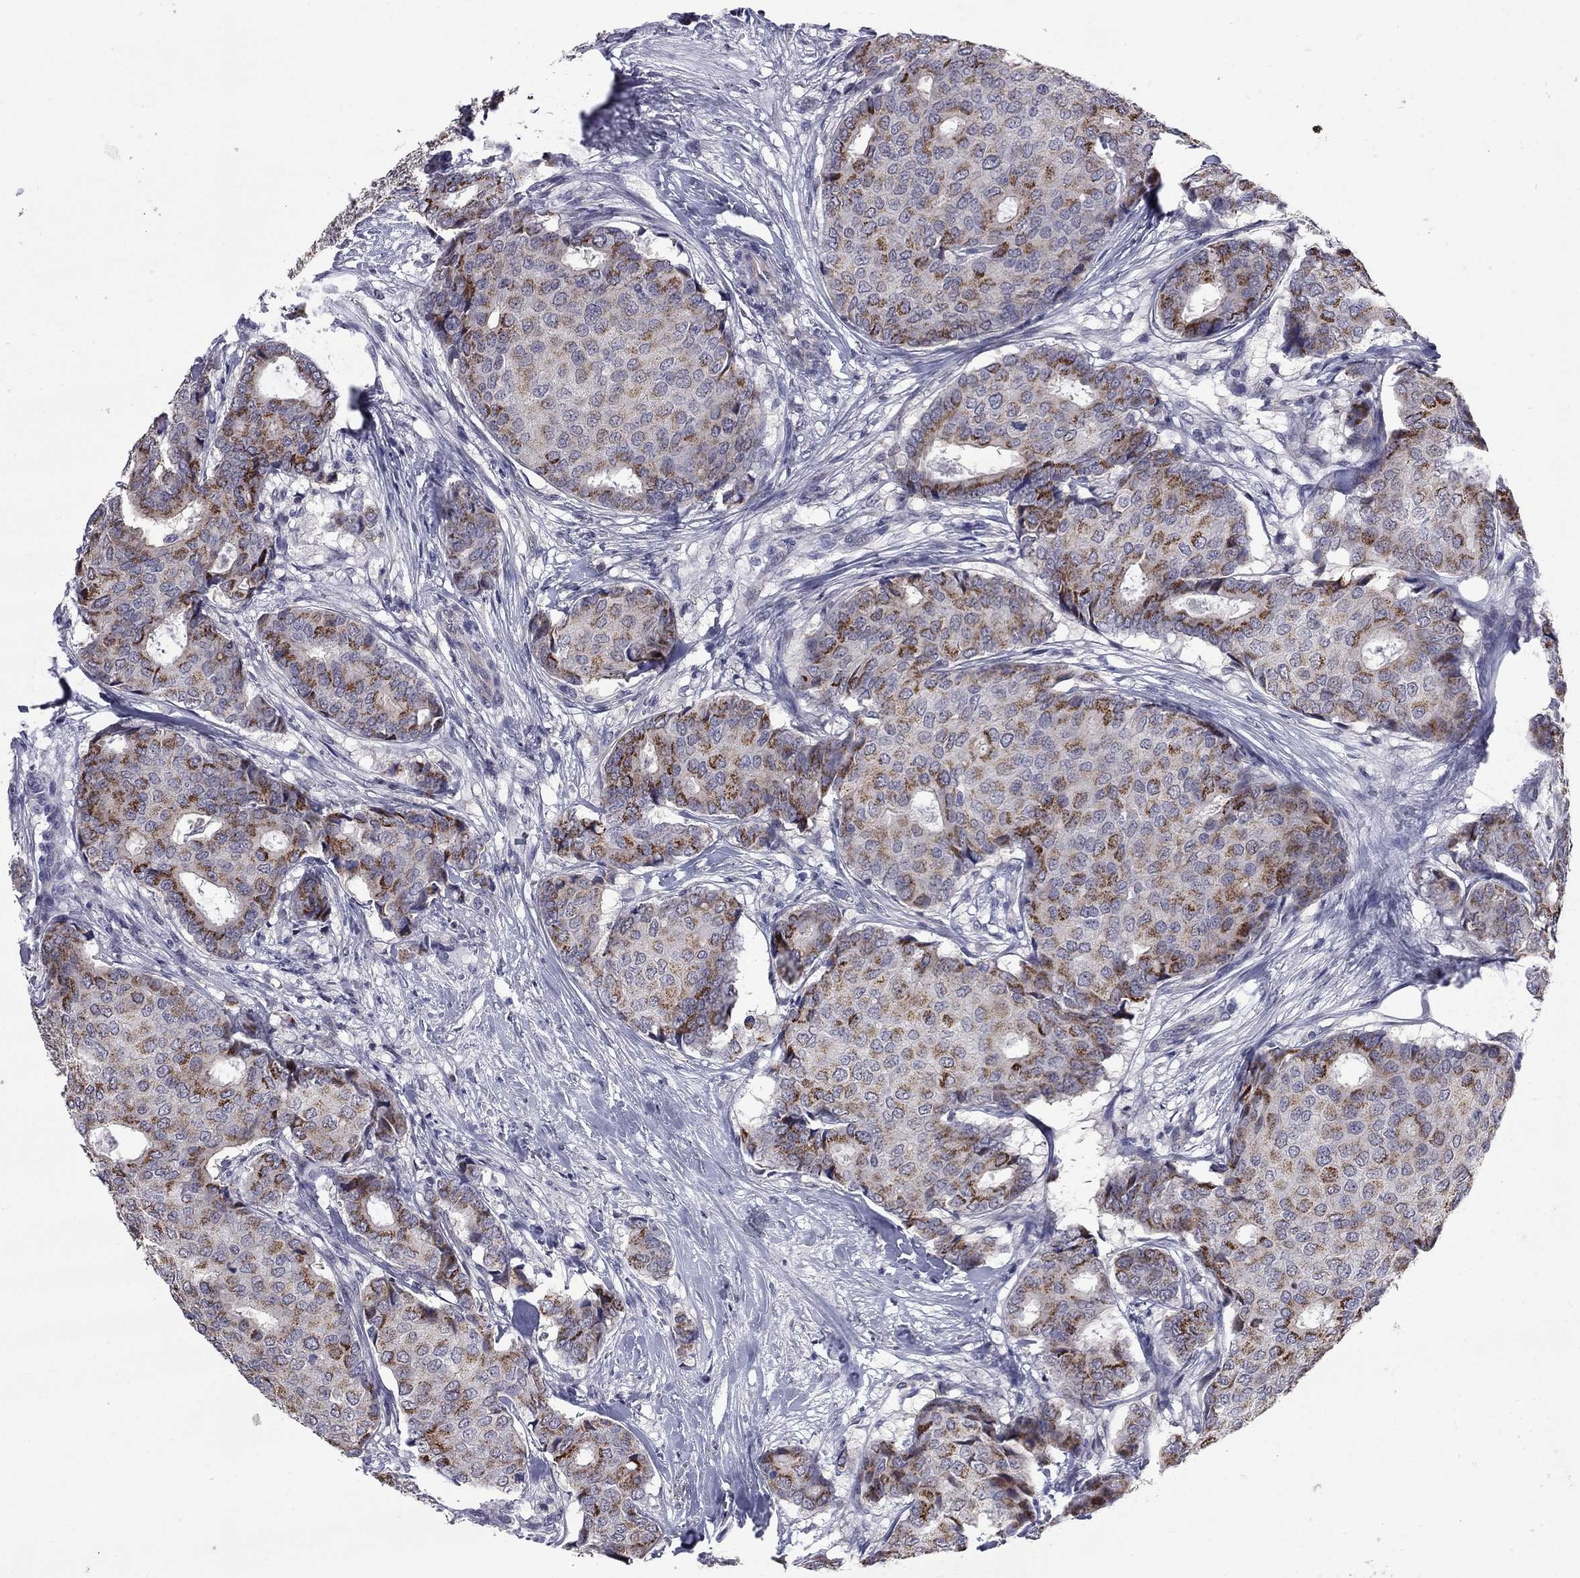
{"staining": {"intensity": "strong", "quantity": "<25%", "location": "cytoplasmic/membranous"}, "tissue": "breast cancer", "cell_type": "Tumor cells", "image_type": "cancer", "snomed": [{"axis": "morphology", "description": "Duct carcinoma"}, {"axis": "topography", "description": "Breast"}], "caption": "The histopathology image reveals a brown stain indicating the presence of a protein in the cytoplasmic/membranous of tumor cells in breast cancer. (DAB (3,3'-diaminobenzidine) IHC with brightfield microscopy, high magnification).", "gene": "HTR4", "patient": {"sex": "female", "age": 75}}